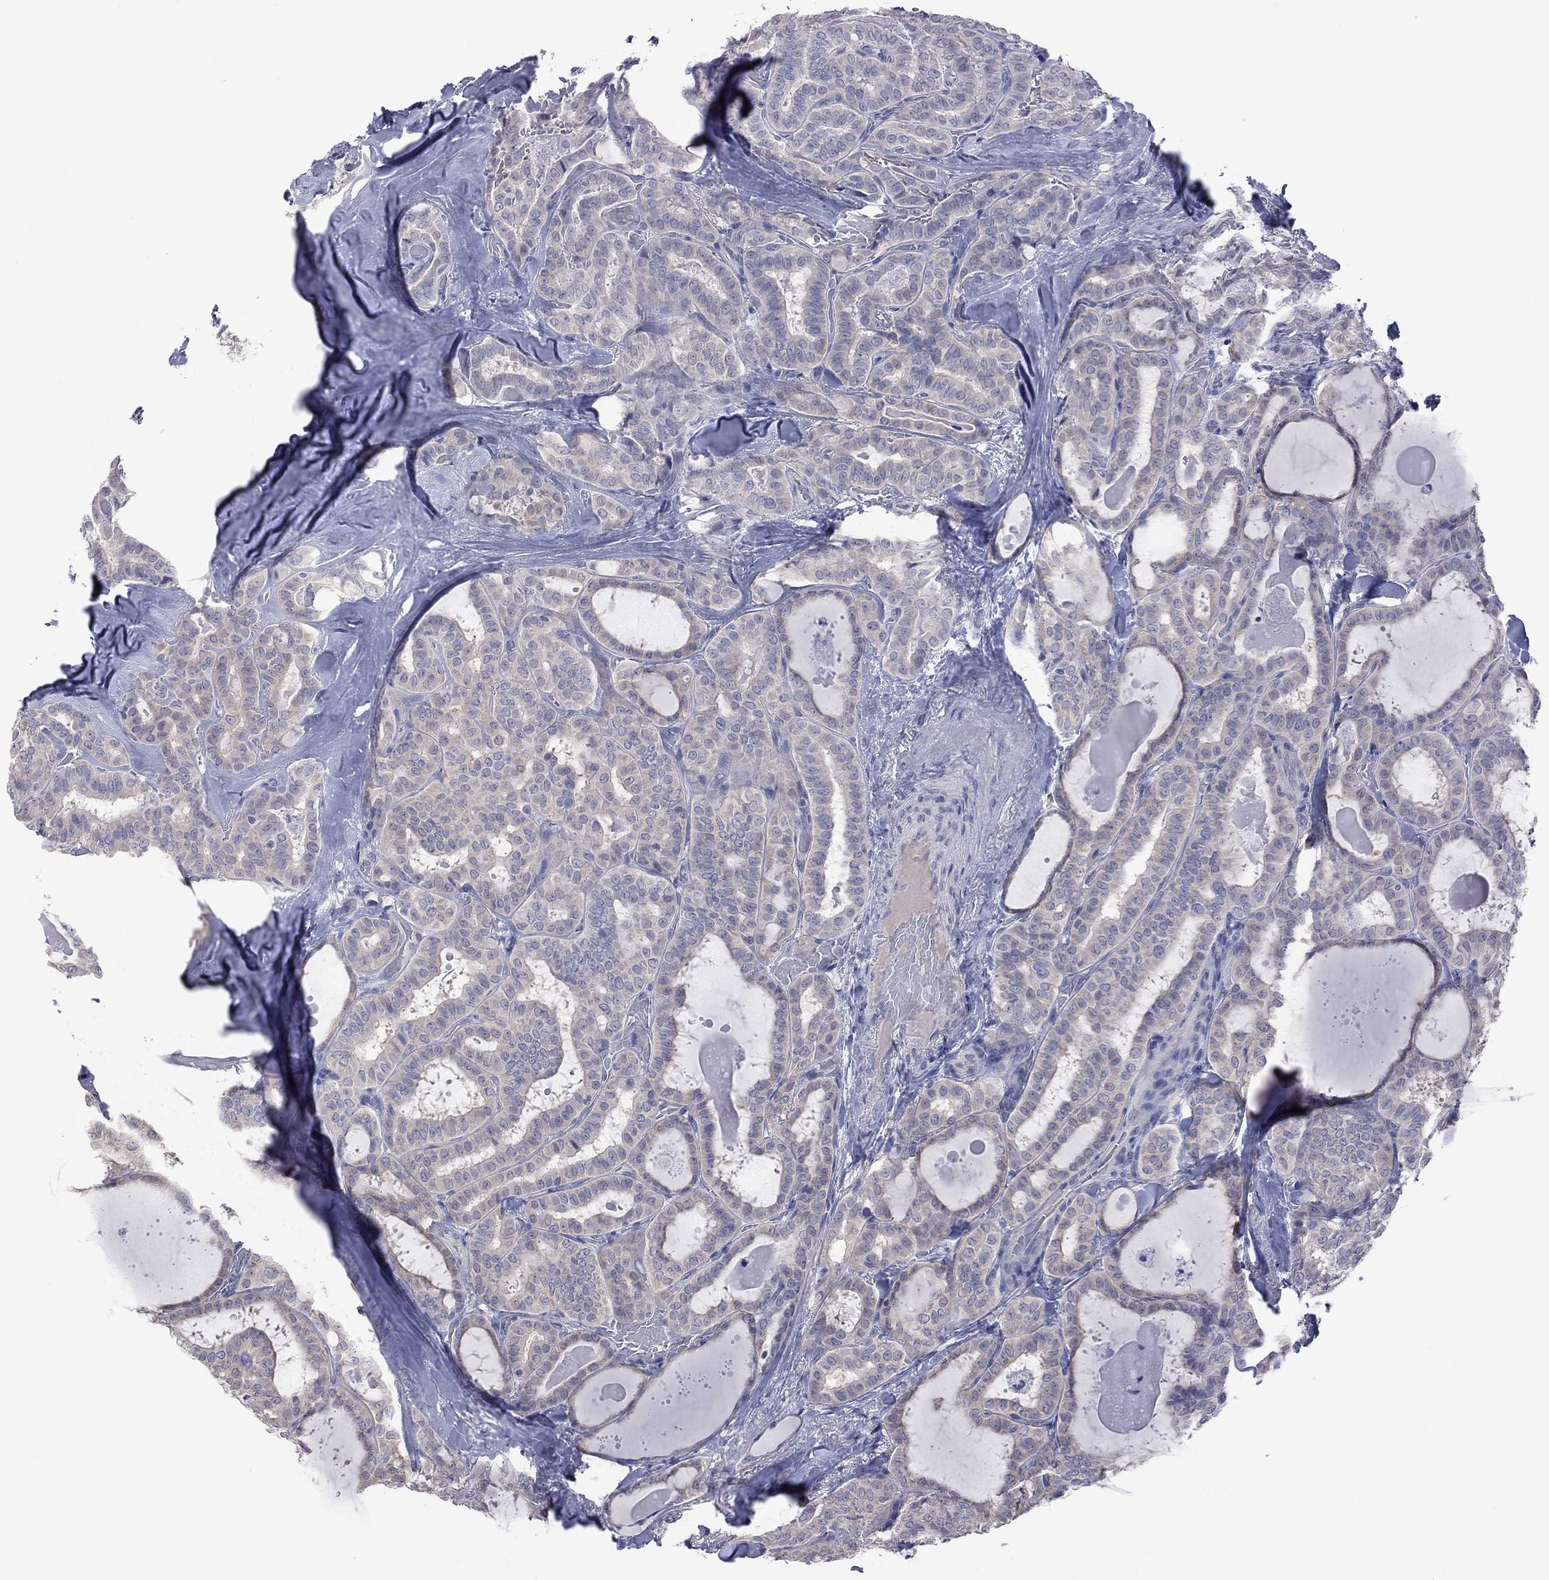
{"staining": {"intensity": "negative", "quantity": "none", "location": "none"}, "tissue": "thyroid cancer", "cell_type": "Tumor cells", "image_type": "cancer", "snomed": [{"axis": "morphology", "description": "Papillary adenocarcinoma, NOS"}, {"axis": "topography", "description": "Thyroid gland"}], "caption": "High magnification brightfield microscopy of thyroid cancer (papillary adenocarcinoma) stained with DAB (3,3'-diaminobenzidine) (brown) and counterstained with hematoxylin (blue): tumor cells show no significant staining.", "gene": "HYLS1", "patient": {"sex": "female", "age": 39}}